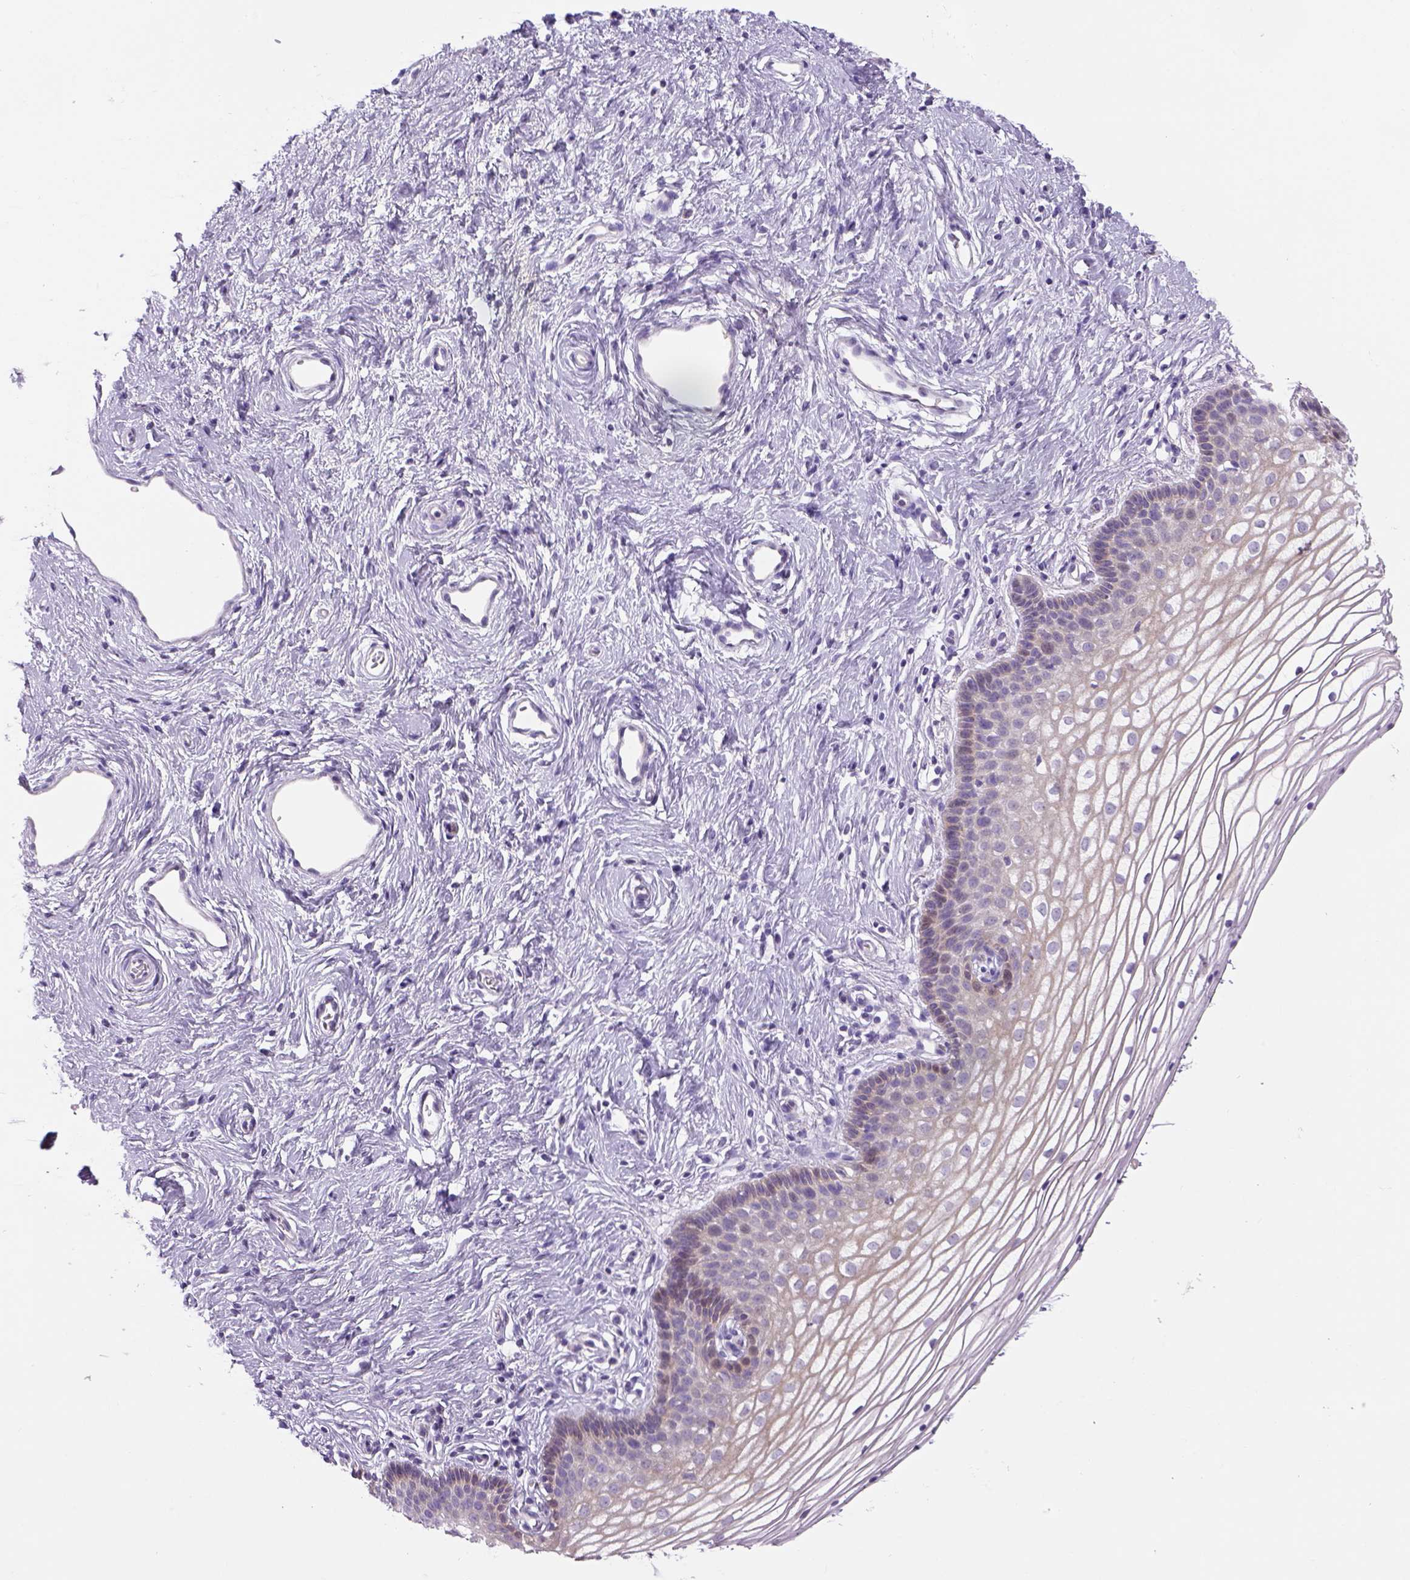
{"staining": {"intensity": "weak", "quantity": "<25%", "location": "cytoplasmic/membranous"}, "tissue": "vagina", "cell_type": "Squamous epithelial cells", "image_type": "normal", "snomed": [{"axis": "morphology", "description": "Normal tissue, NOS"}, {"axis": "topography", "description": "Vagina"}], "caption": "This histopathology image is of normal vagina stained with immunohistochemistry to label a protein in brown with the nuclei are counter-stained blue. There is no positivity in squamous epithelial cells. (DAB (3,3'-diaminobenzidine) IHC visualized using brightfield microscopy, high magnification).", "gene": "ADGRV1", "patient": {"sex": "female", "age": 36}}